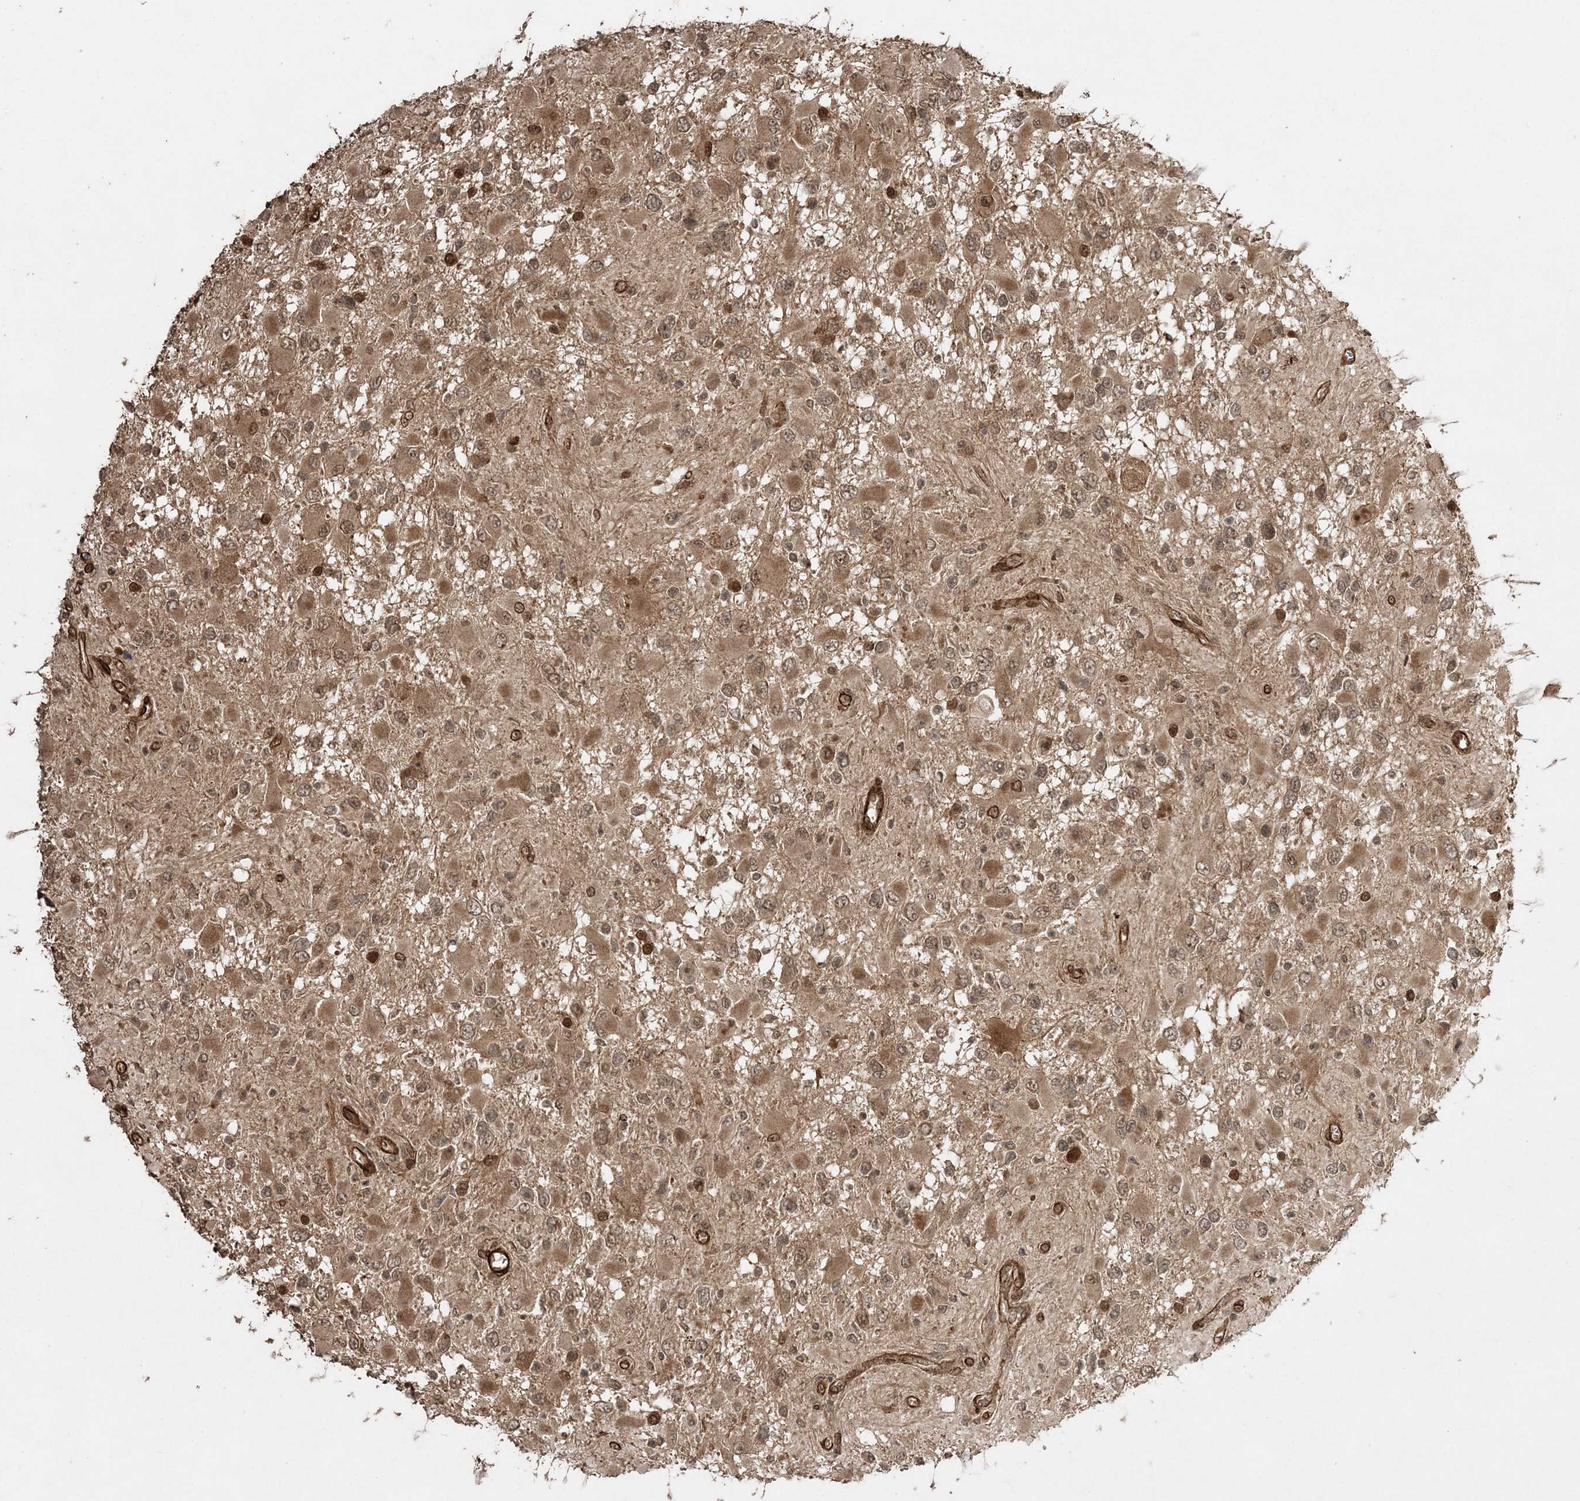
{"staining": {"intensity": "moderate", "quantity": ">75%", "location": "cytoplasmic/membranous,nuclear"}, "tissue": "glioma", "cell_type": "Tumor cells", "image_type": "cancer", "snomed": [{"axis": "morphology", "description": "Glioma, malignant, High grade"}, {"axis": "topography", "description": "Brain"}], "caption": "Immunohistochemistry (IHC) of glioma reveals medium levels of moderate cytoplasmic/membranous and nuclear expression in approximately >75% of tumor cells.", "gene": "ETAA1", "patient": {"sex": "male", "age": 53}}